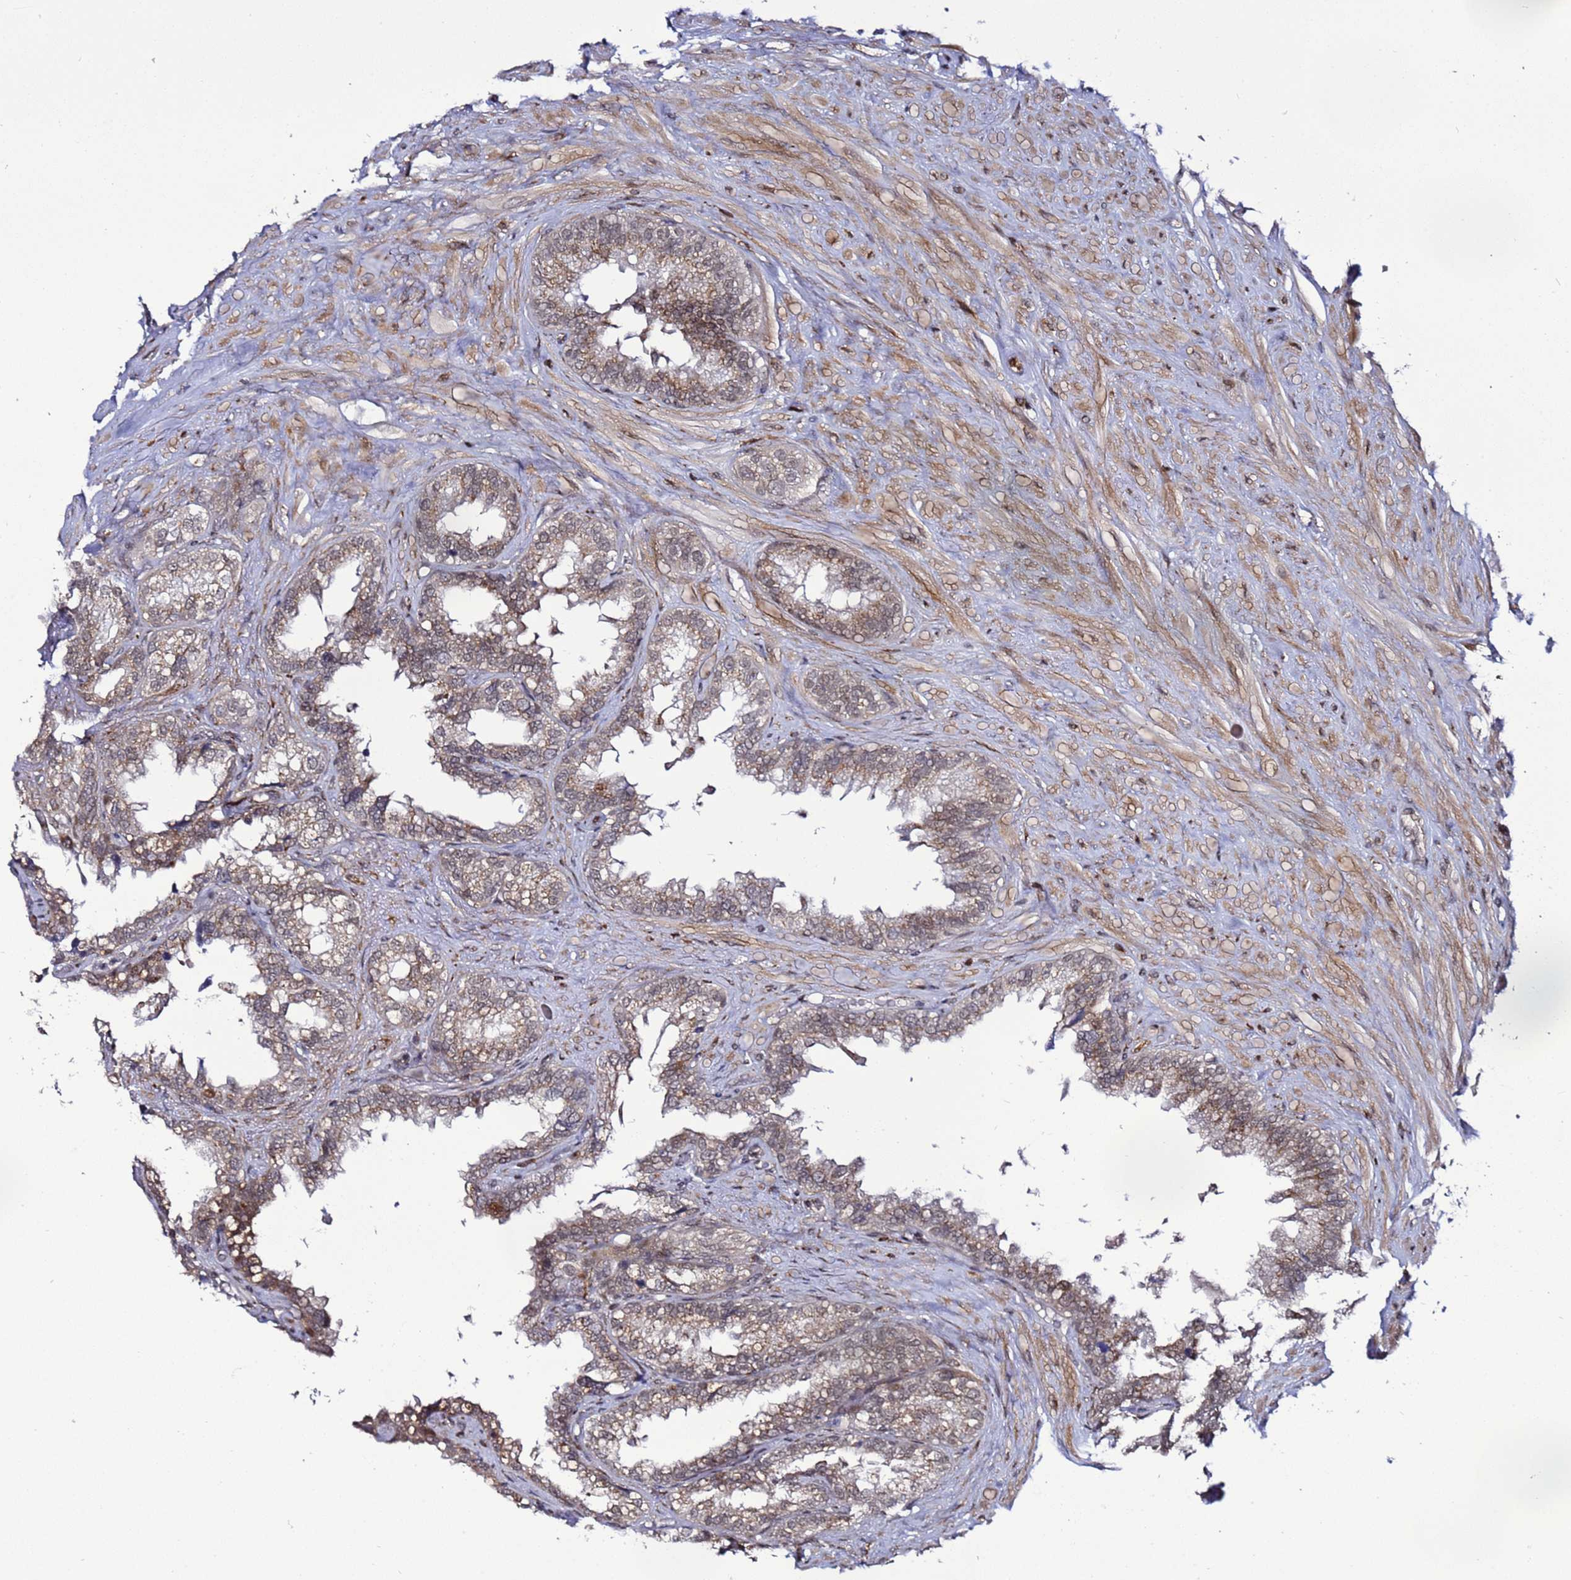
{"staining": {"intensity": "moderate", "quantity": "25%-75%", "location": "cytoplasmic/membranous,nuclear"}, "tissue": "seminal vesicle", "cell_type": "Glandular cells", "image_type": "normal", "snomed": [{"axis": "morphology", "description": "Normal tissue, NOS"}, {"axis": "topography", "description": "Seminal veicle"}], "caption": "A brown stain labels moderate cytoplasmic/membranous,nuclear expression of a protein in glandular cells of benign seminal vesicle. (DAB (3,3'-diaminobenzidine) IHC, brown staining for protein, blue staining for nuclei).", "gene": "POLR2D", "patient": {"sex": "male", "age": 80}}